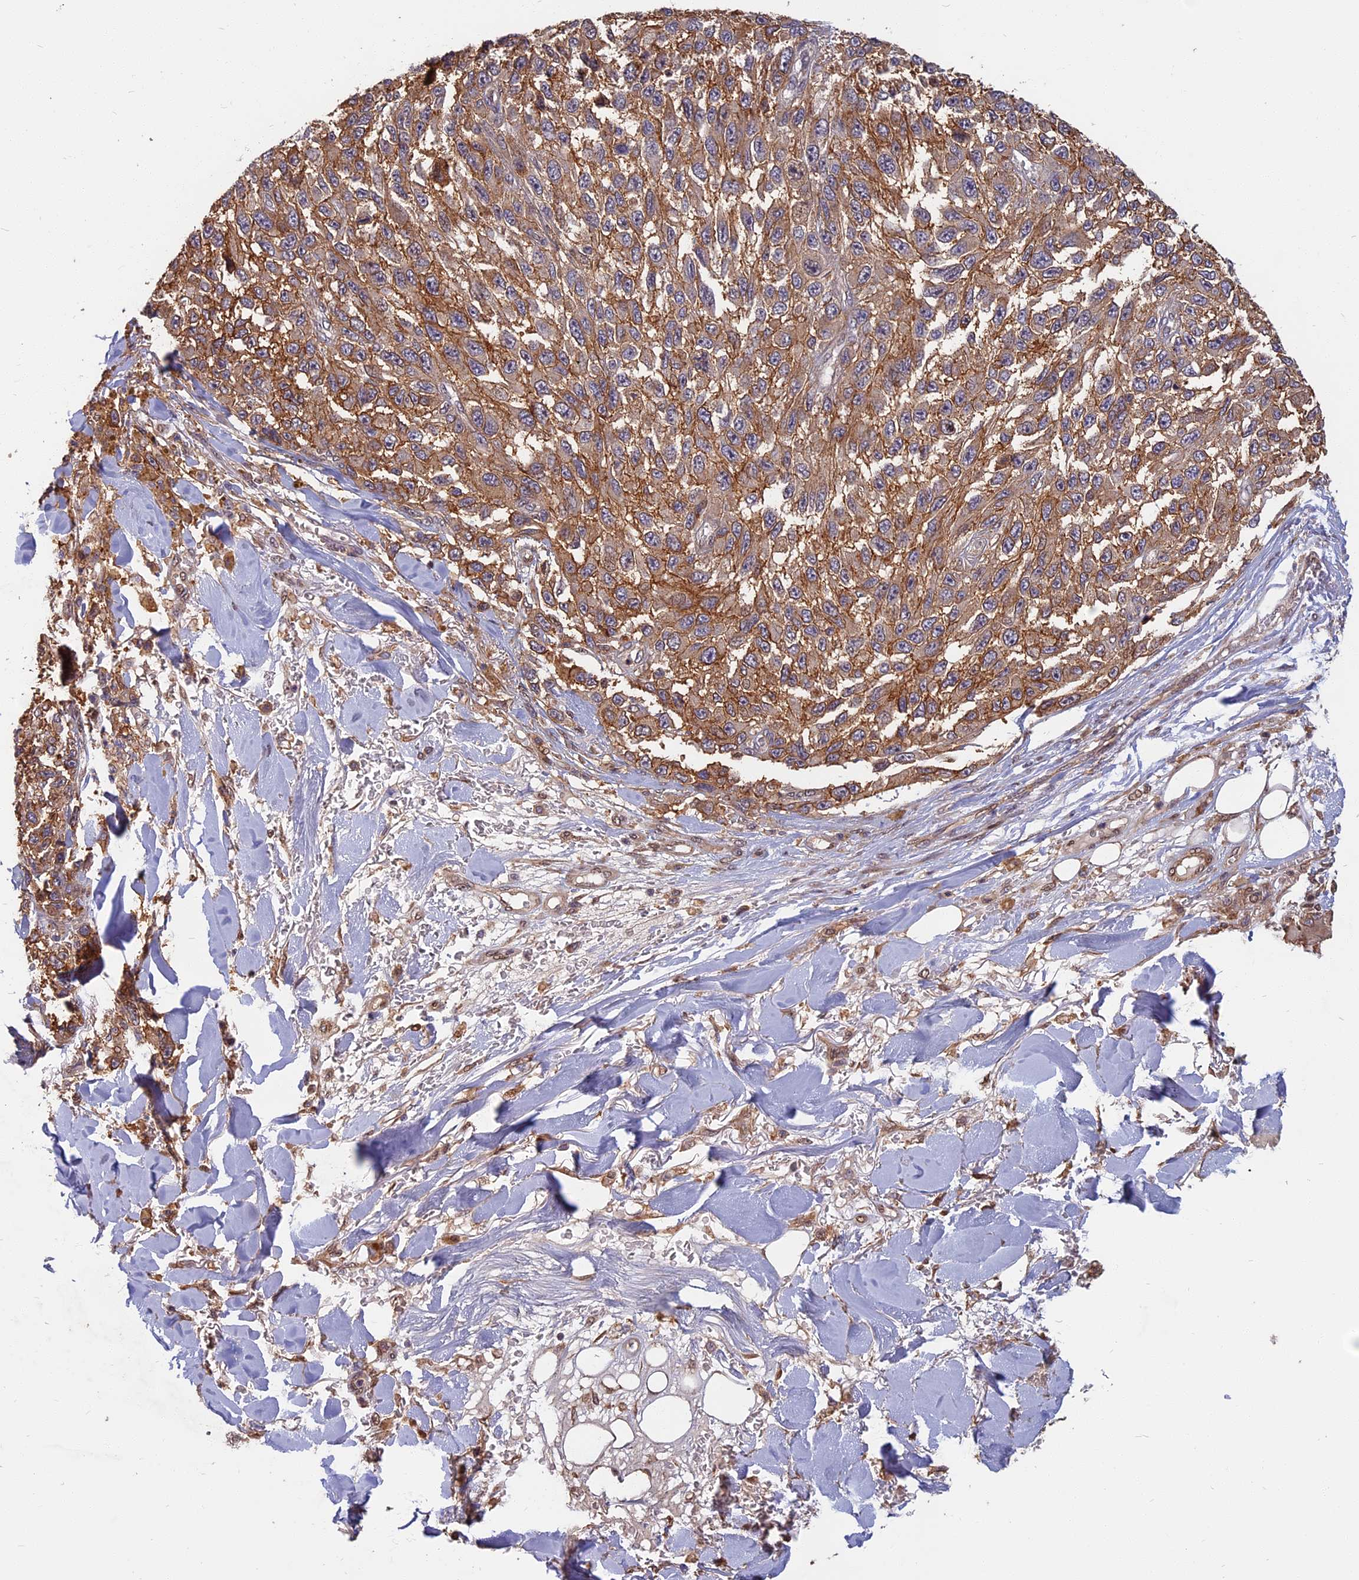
{"staining": {"intensity": "moderate", "quantity": "25%-75%", "location": "cytoplasmic/membranous"}, "tissue": "melanoma", "cell_type": "Tumor cells", "image_type": "cancer", "snomed": [{"axis": "morphology", "description": "Normal tissue, NOS"}, {"axis": "morphology", "description": "Malignant melanoma, NOS"}, {"axis": "topography", "description": "Skin"}], "caption": "This photomicrograph shows immunohistochemistry (IHC) staining of human melanoma, with medium moderate cytoplasmic/membranous staining in approximately 25%-75% of tumor cells.", "gene": "SPG11", "patient": {"sex": "female", "age": 96}}